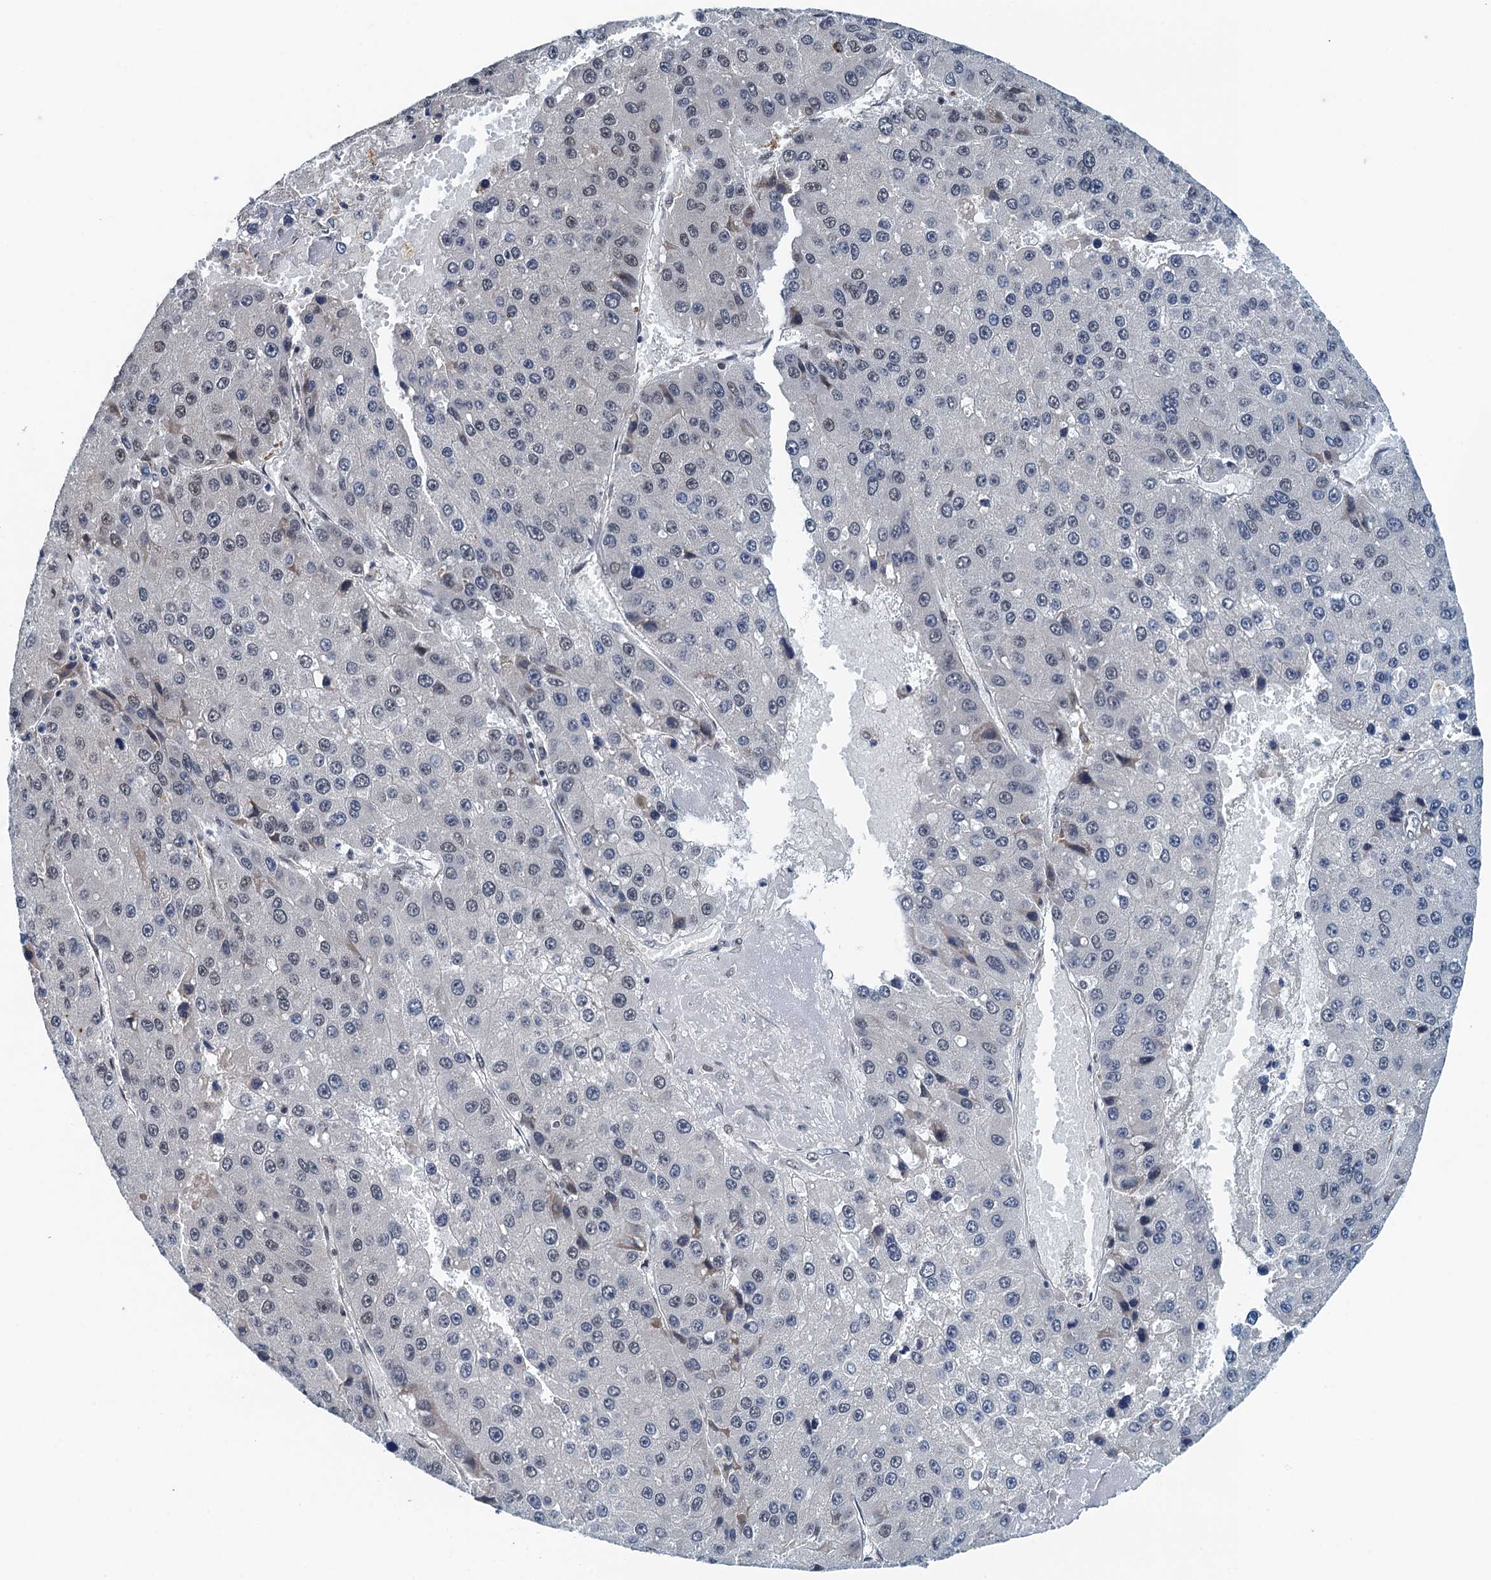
{"staining": {"intensity": "weak", "quantity": "<25%", "location": "nuclear"}, "tissue": "liver cancer", "cell_type": "Tumor cells", "image_type": "cancer", "snomed": [{"axis": "morphology", "description": "Carcinoma, Hepatocellular, NOS"}, {"axis": "topography", "description": "Liver"}], "caption": "The histopathology image displays no staining of tumor cells in hepatocellular carcinoma (liver).", "gene": "MTA3", "patient": {"sex": "female", "age": 73}}